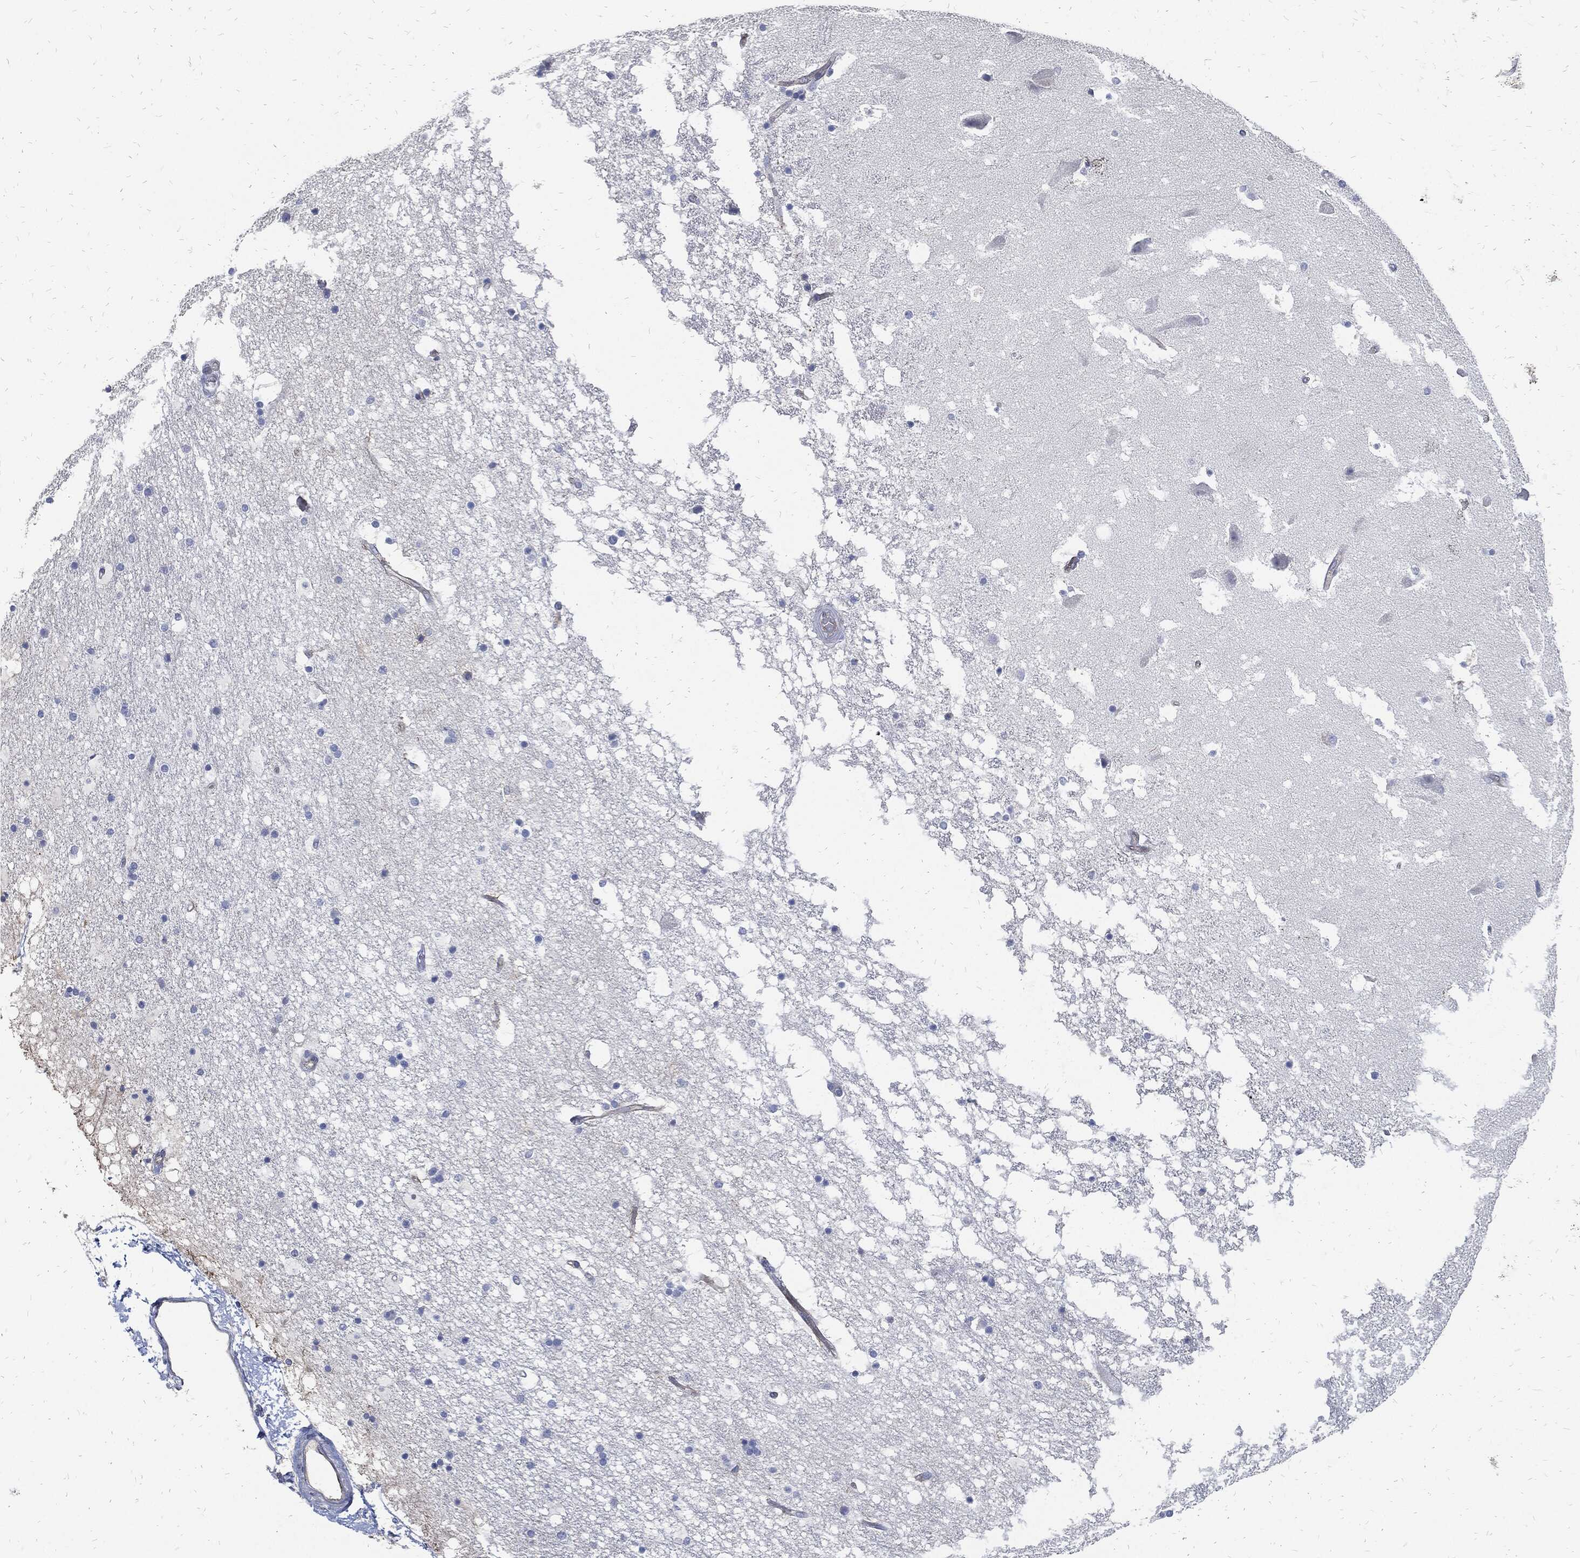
{"staining": {"intensity": "negative", "quantity": "none", "location": "none"}, "tissue": "hippocampus", "cell_type": "Glial cells", "image_type": "normal", "snomed": [{"axis": "morphology", "description": "Normal tissue, NOS"}, {"axis": "topography", "description": "Hippocampus"}], "caption": "The immunohistochemistry (IHC) image has no significant expression in glial cells of hippocampus.", "gene": "MKI67", "patient": {"sex": "male", "age": 51}}